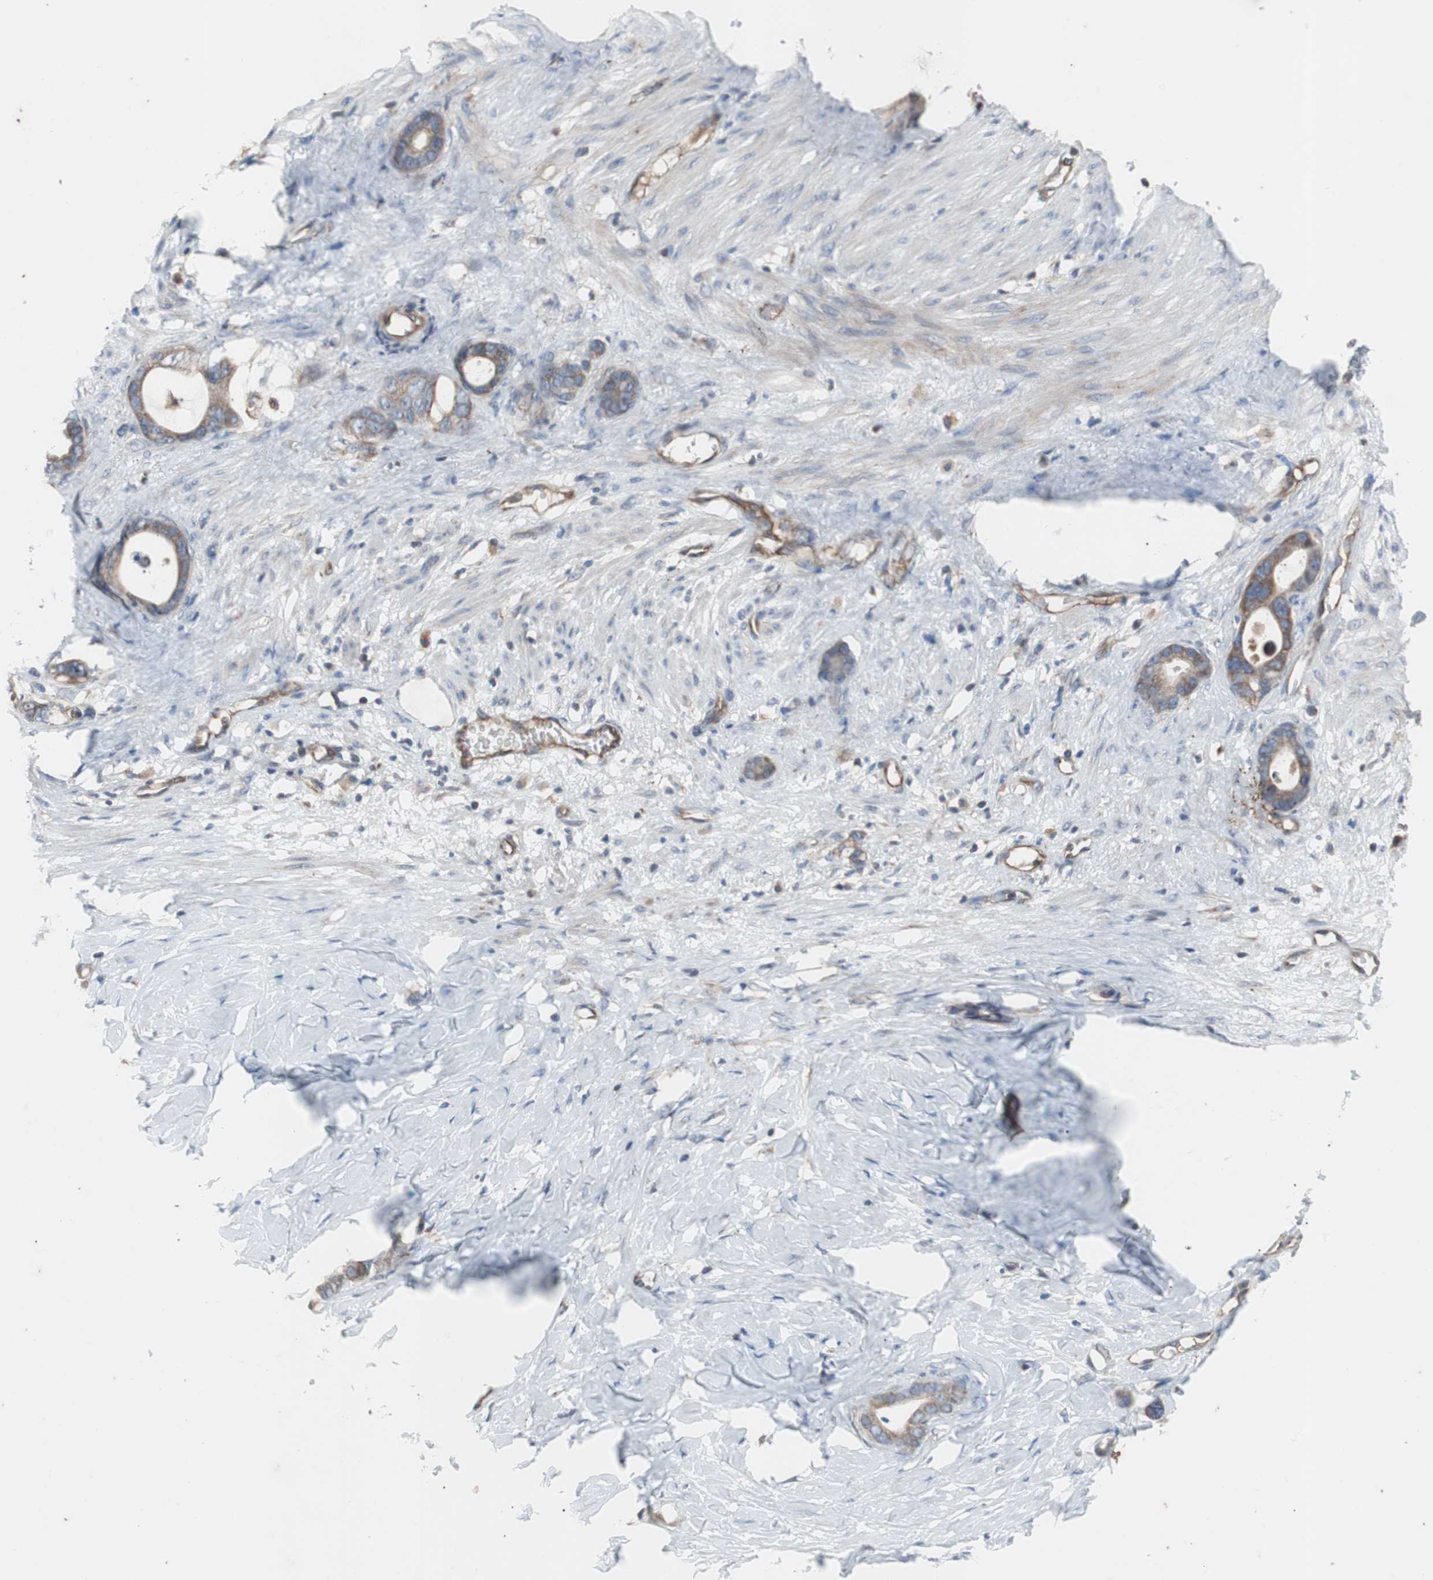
{"staining": {"intensity": "moderate", "quantity": ">75%", "location": "cytoplasmic/membranous"}, "tissue": "stomach cancer", "cell_type": "Tumor cells", "image_type": "cancer", "snomed": [{"axis": "morphology", "description": "Adenocarcinoma, NOS"}, {"axis": "topography", "description": "Stomach"}], "caption": "A brown stain shows moderate cytoplasmic/membranous expression of a protein in stomach cancer (adenocarcinoma) tumor cells. The staining was performed using DAB to visualize the protein expression in brown, while the nuclei were stained in blue with hematoxylin (Magnification: 20x).", "gene": "ACTR3", "patient": {"sex": "female", "age": 75}}